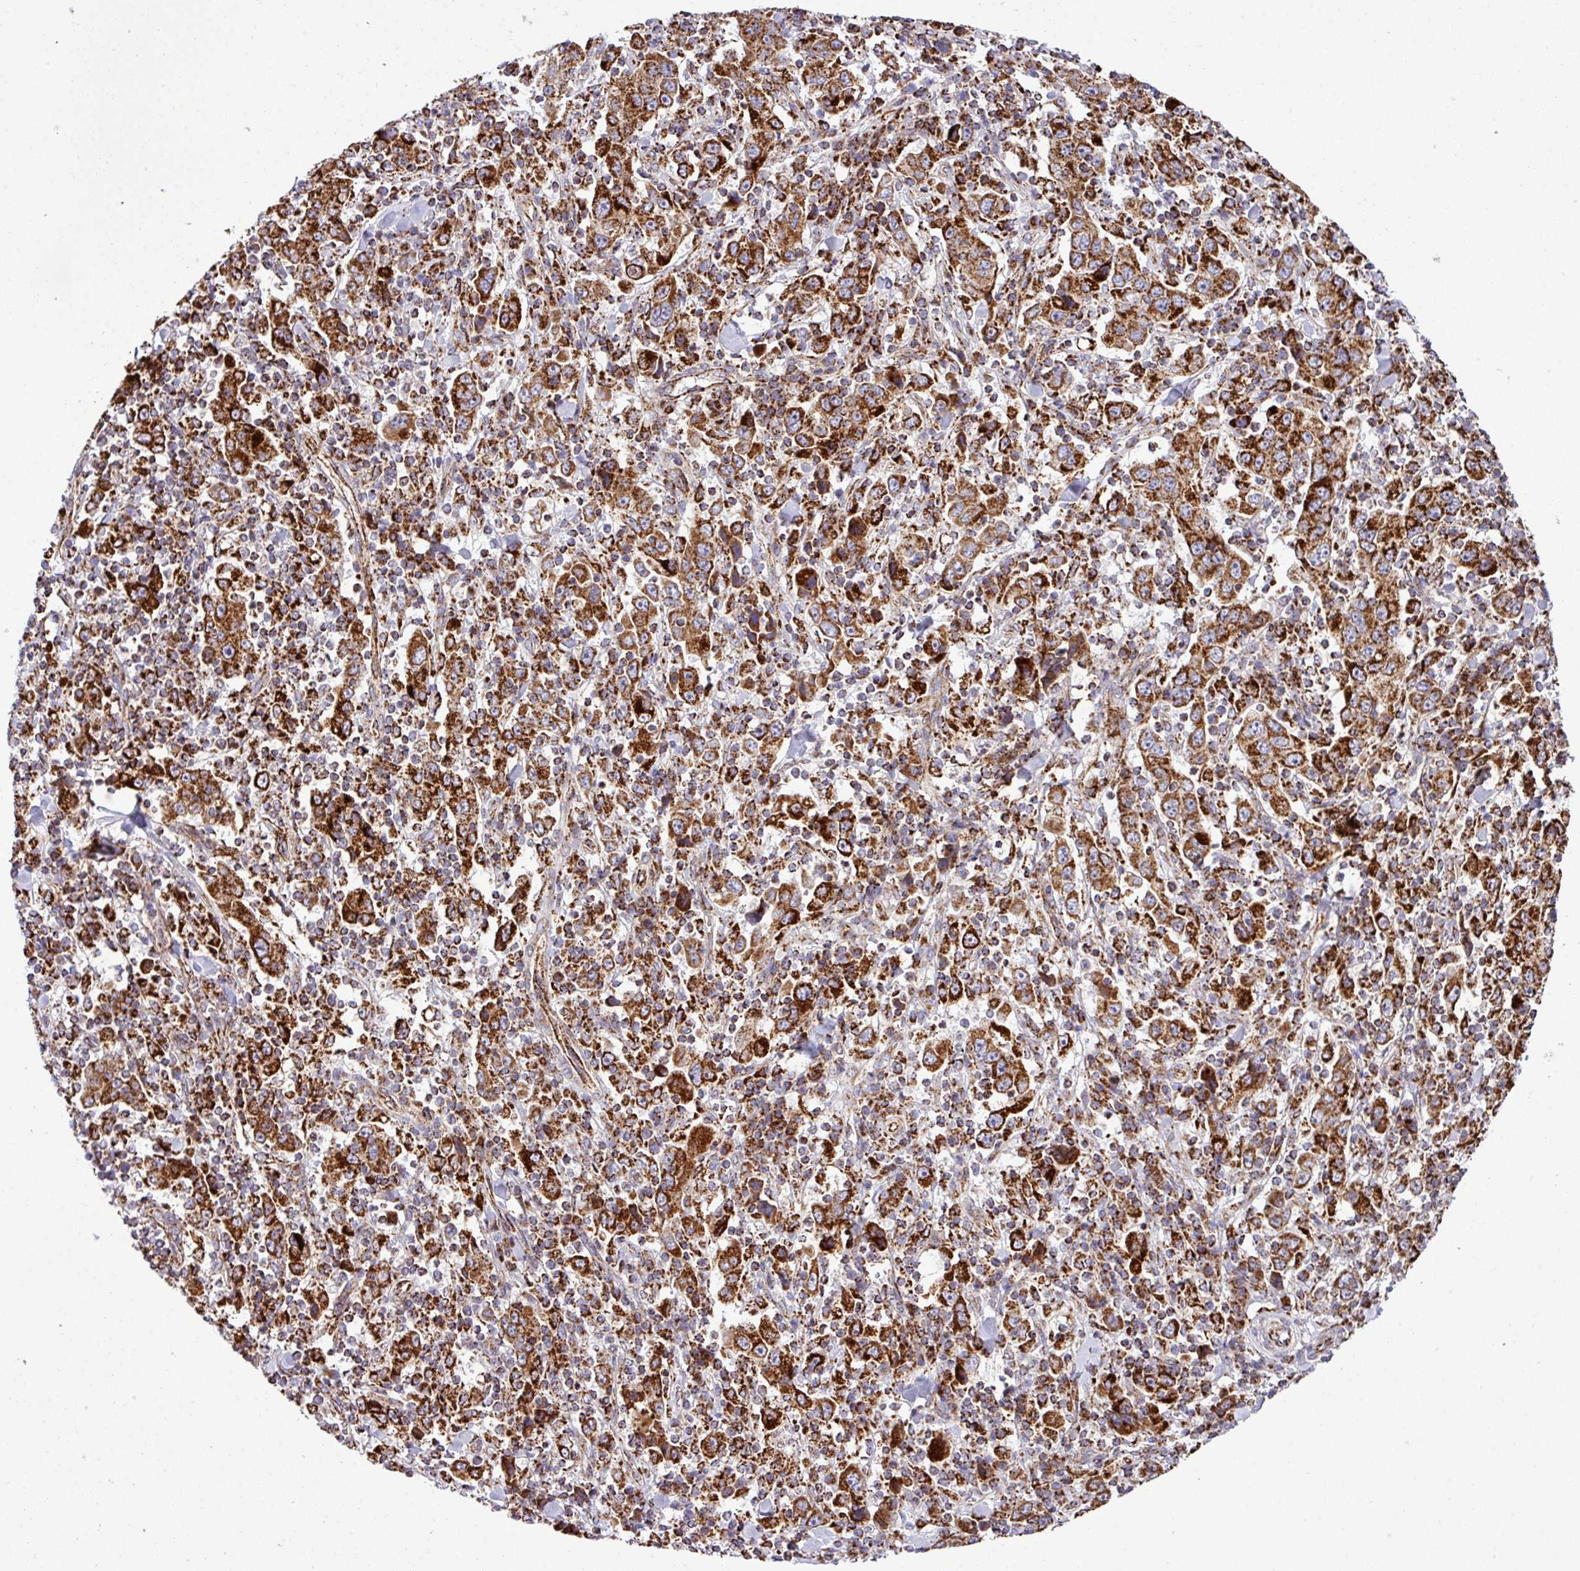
{"staining": {"intensity": "strong", "quantity": ">75%", "location": "cytoplasmic/membranous"}, "tissue": "stomach cancer", "cell_type": "Tumor cells", "image_type": "cancer", "snomed": [{"axis": "morphology", "description": "Normal tissue, NOS"}, {"axis": "morphology", "description": "Adenocarcinoma, NOS"}, {"axis": "topography", "description": "Stomach, upper"}, {"axis": "topography", "description": "Stomach"}], "caption": "Human stomach cancer stained with a protein marker demonstrates strong staining in tumor cells.", "gene": "ZNF569", "patient": {"sex": "male", "age": 59}}